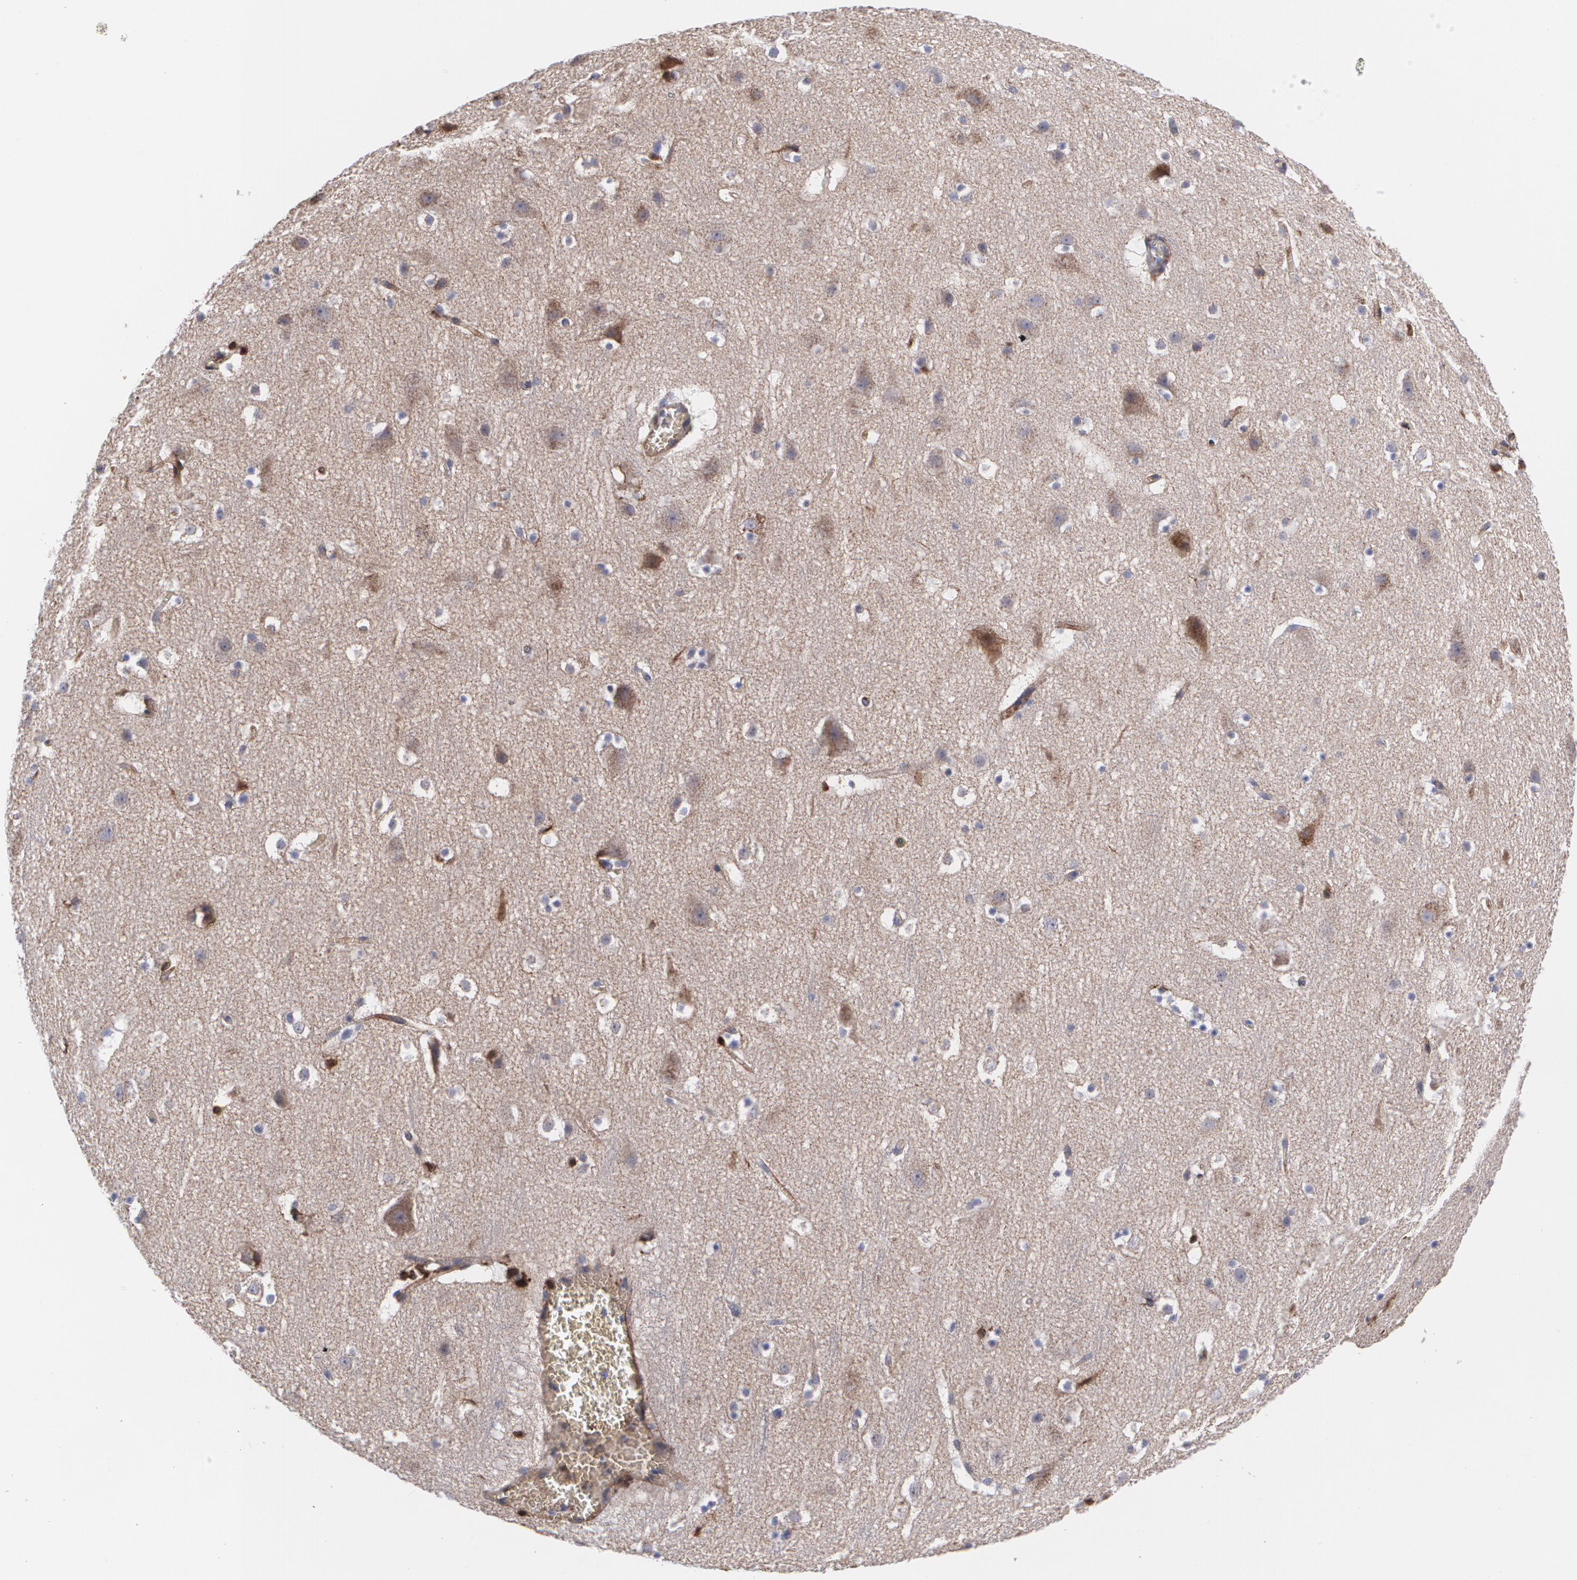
{"staining": {"intensity": "moderate", "quantity": "25%-75%", "location": "cytoplasmic/membranous"}, "tissue": "cerebral cortex", "cell_type": "Endothelial cells", "image_type": "normal", "snomed": [{"axis": "morphology", "description": "Normal tissue, NOS"}, {"axis": "topography", "description": "Cerebral cortex"}], "caption": "A medium amount of moderate cytoplasmic/membranous expression is identified in about 25%-75% of endothelial cells in unremarkable cerebral cortex. The protein is shown in brown color, while the nuclei are stained blue.", "gene": "FBLN1", "patient": {"sex": "male", "age": 45}}